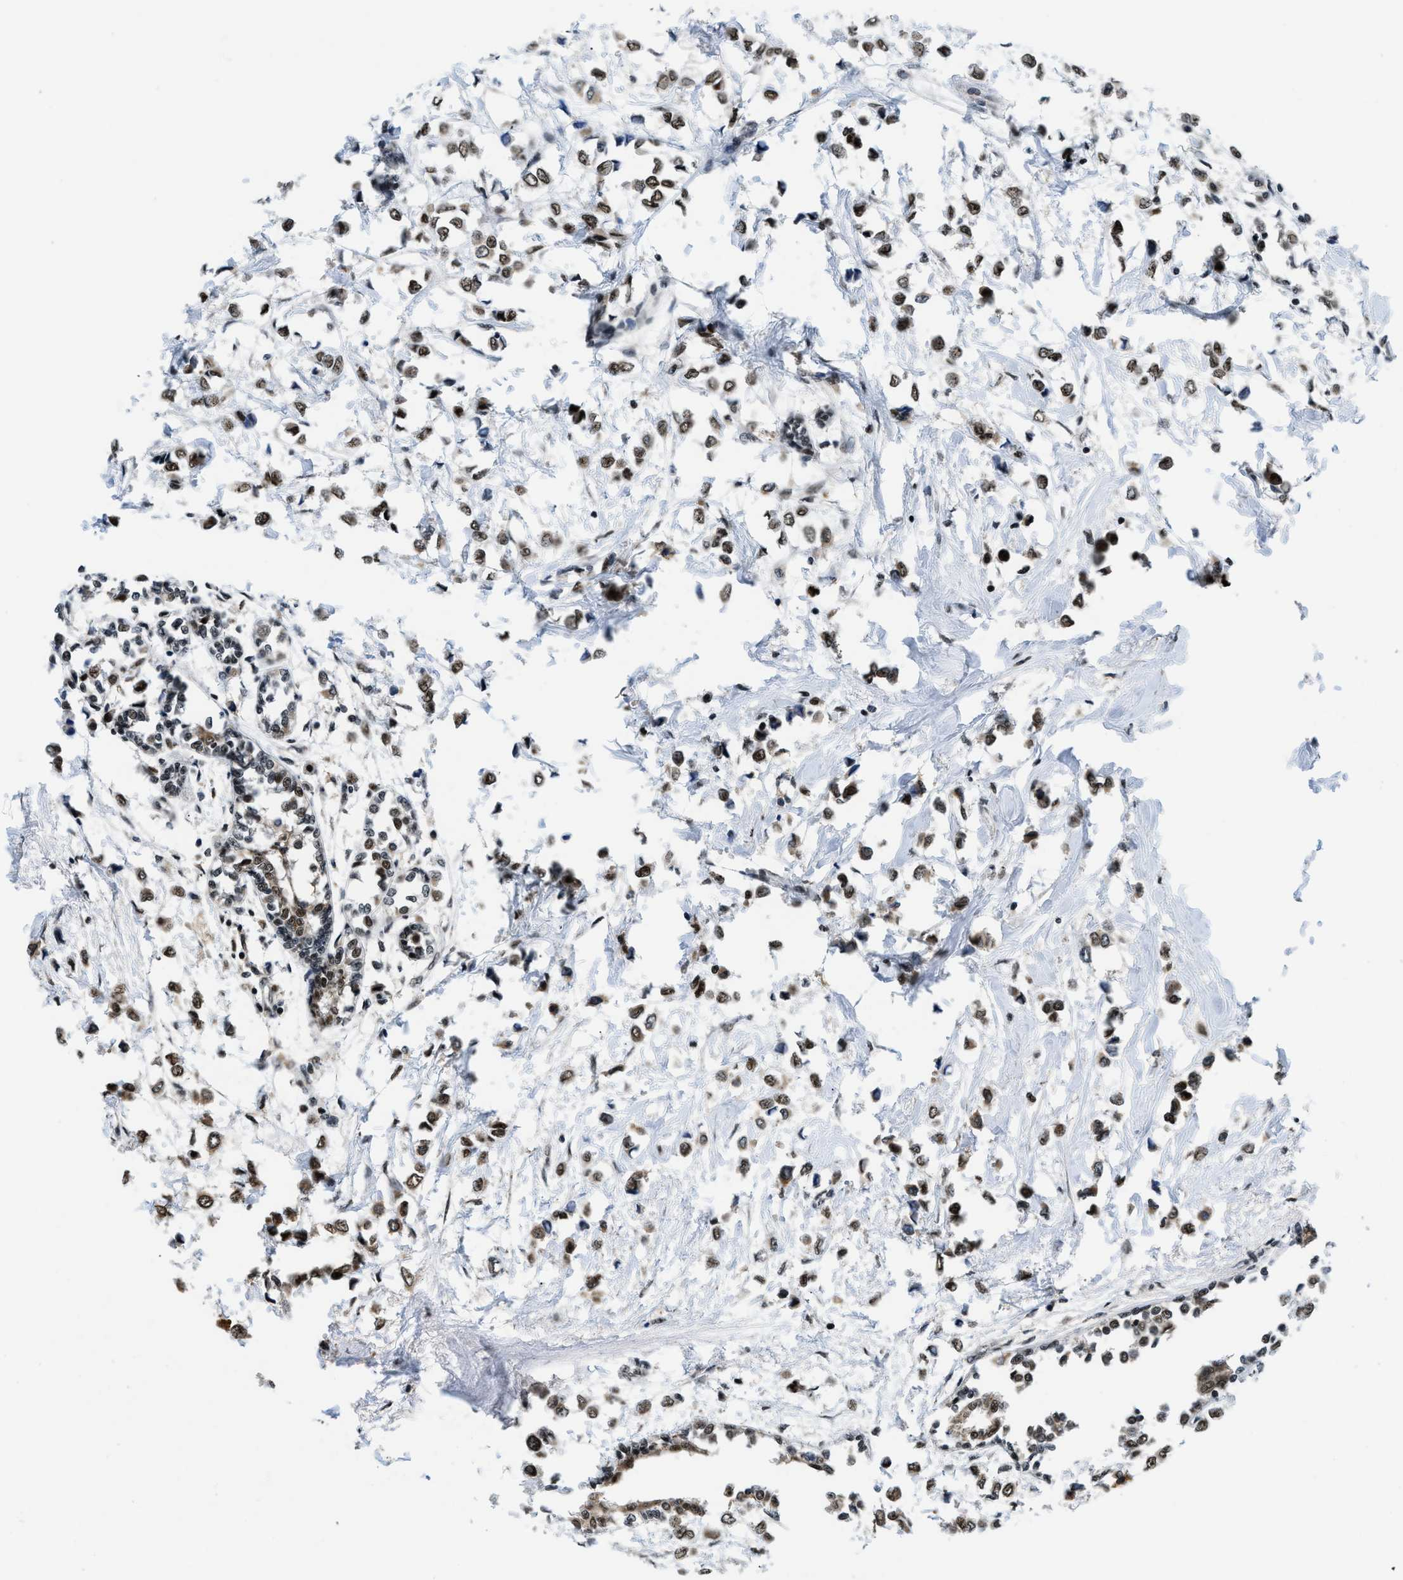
{"staining": {"intensity": "strong", "quantity": ">75%", "location": "nuclear"}, "tissue": "breast cancer", "cell_type": "Tumor cells", "image_type": "cancer", "snomed": [{"axis": "morphology", "description": "Lobular carcinoma"}, {"axis": "topography", "description": "Breast"}], "caption": "A photomicrograph showing strong nuclear expression in approximately >75% of tumor cells in breast cancer (lobular carcinoma), as visualized by brown immunohistochemical staining.", "gene": "KDM3B", "patient": {"sex": "female", "age": 51}}